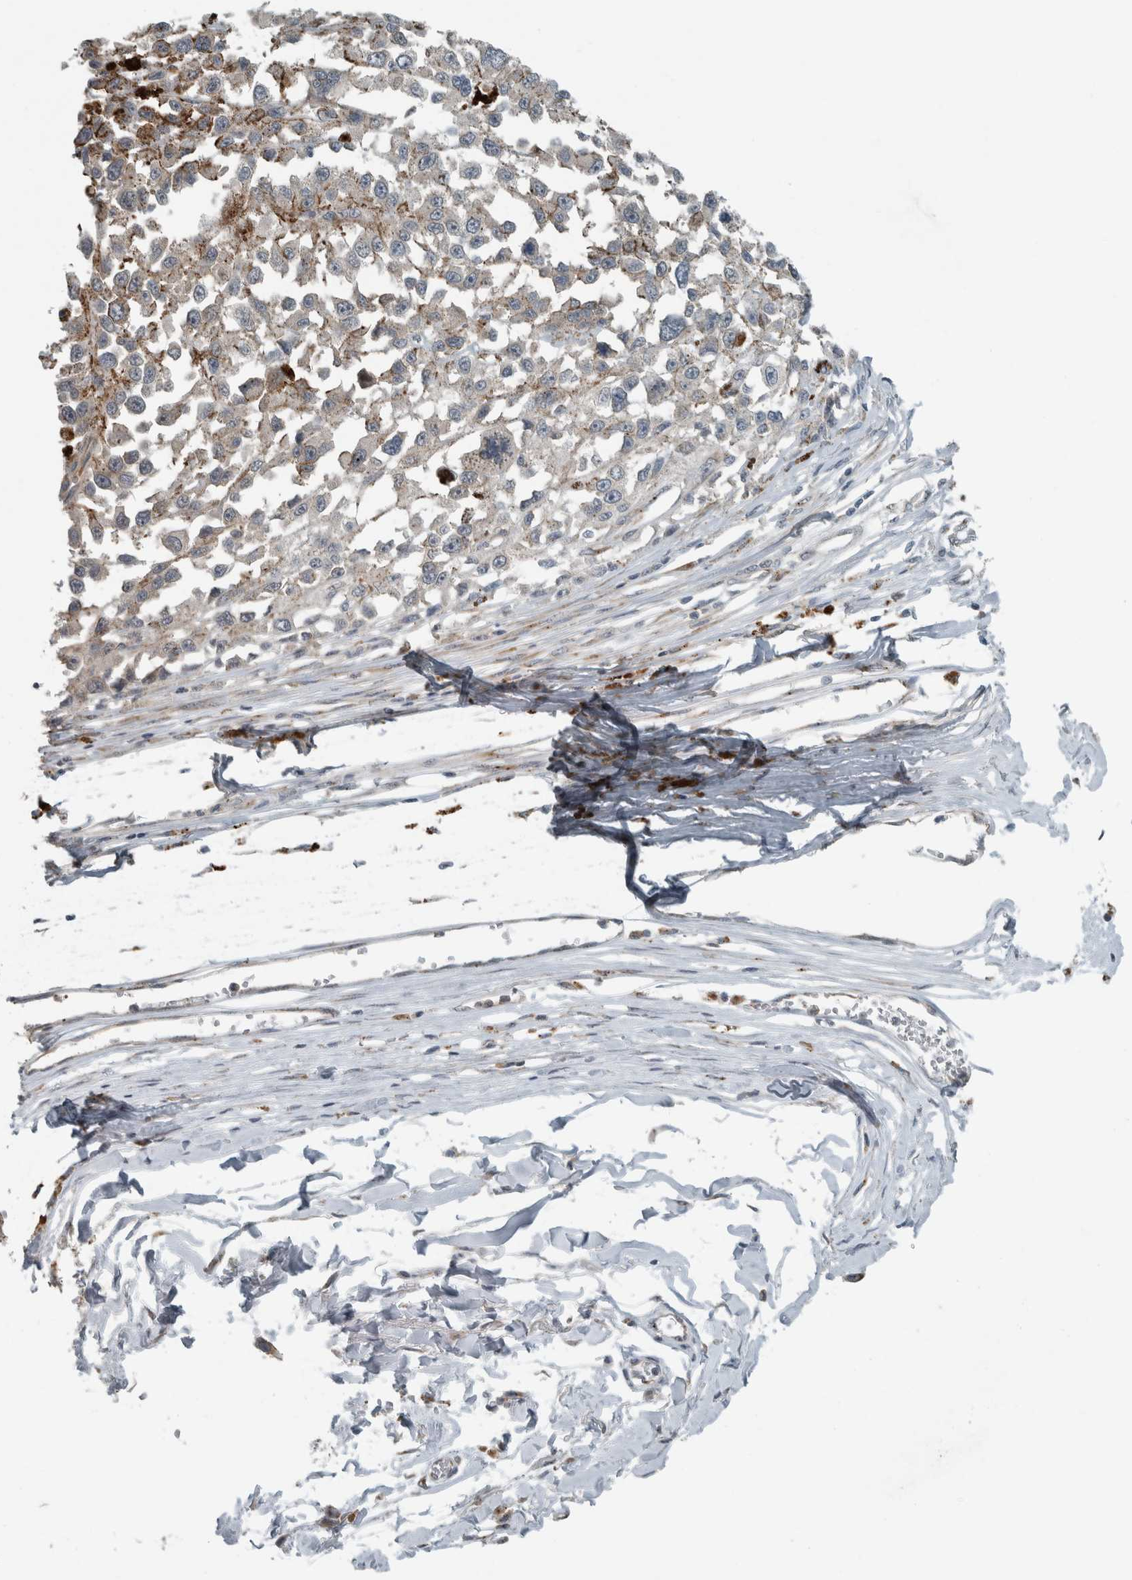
{"staining": {"intensity": "negative", "quantity": "none", "location": "none"}, "tissue": "melanoma", "cell_type": "Tumor cells", "image_type": "cancer", "snomed": [{"axis": "morphology", "description": "Malignant melanoma, Metastatic site"}, {"axis": "topography", "description": "Lymph node"}], "caption": "Melanoma stained for a protein using immunohistochemistry displays no staining tumor cells.", "gene": "KIF1C", "patient": {"sex": "male", "age": 59}}